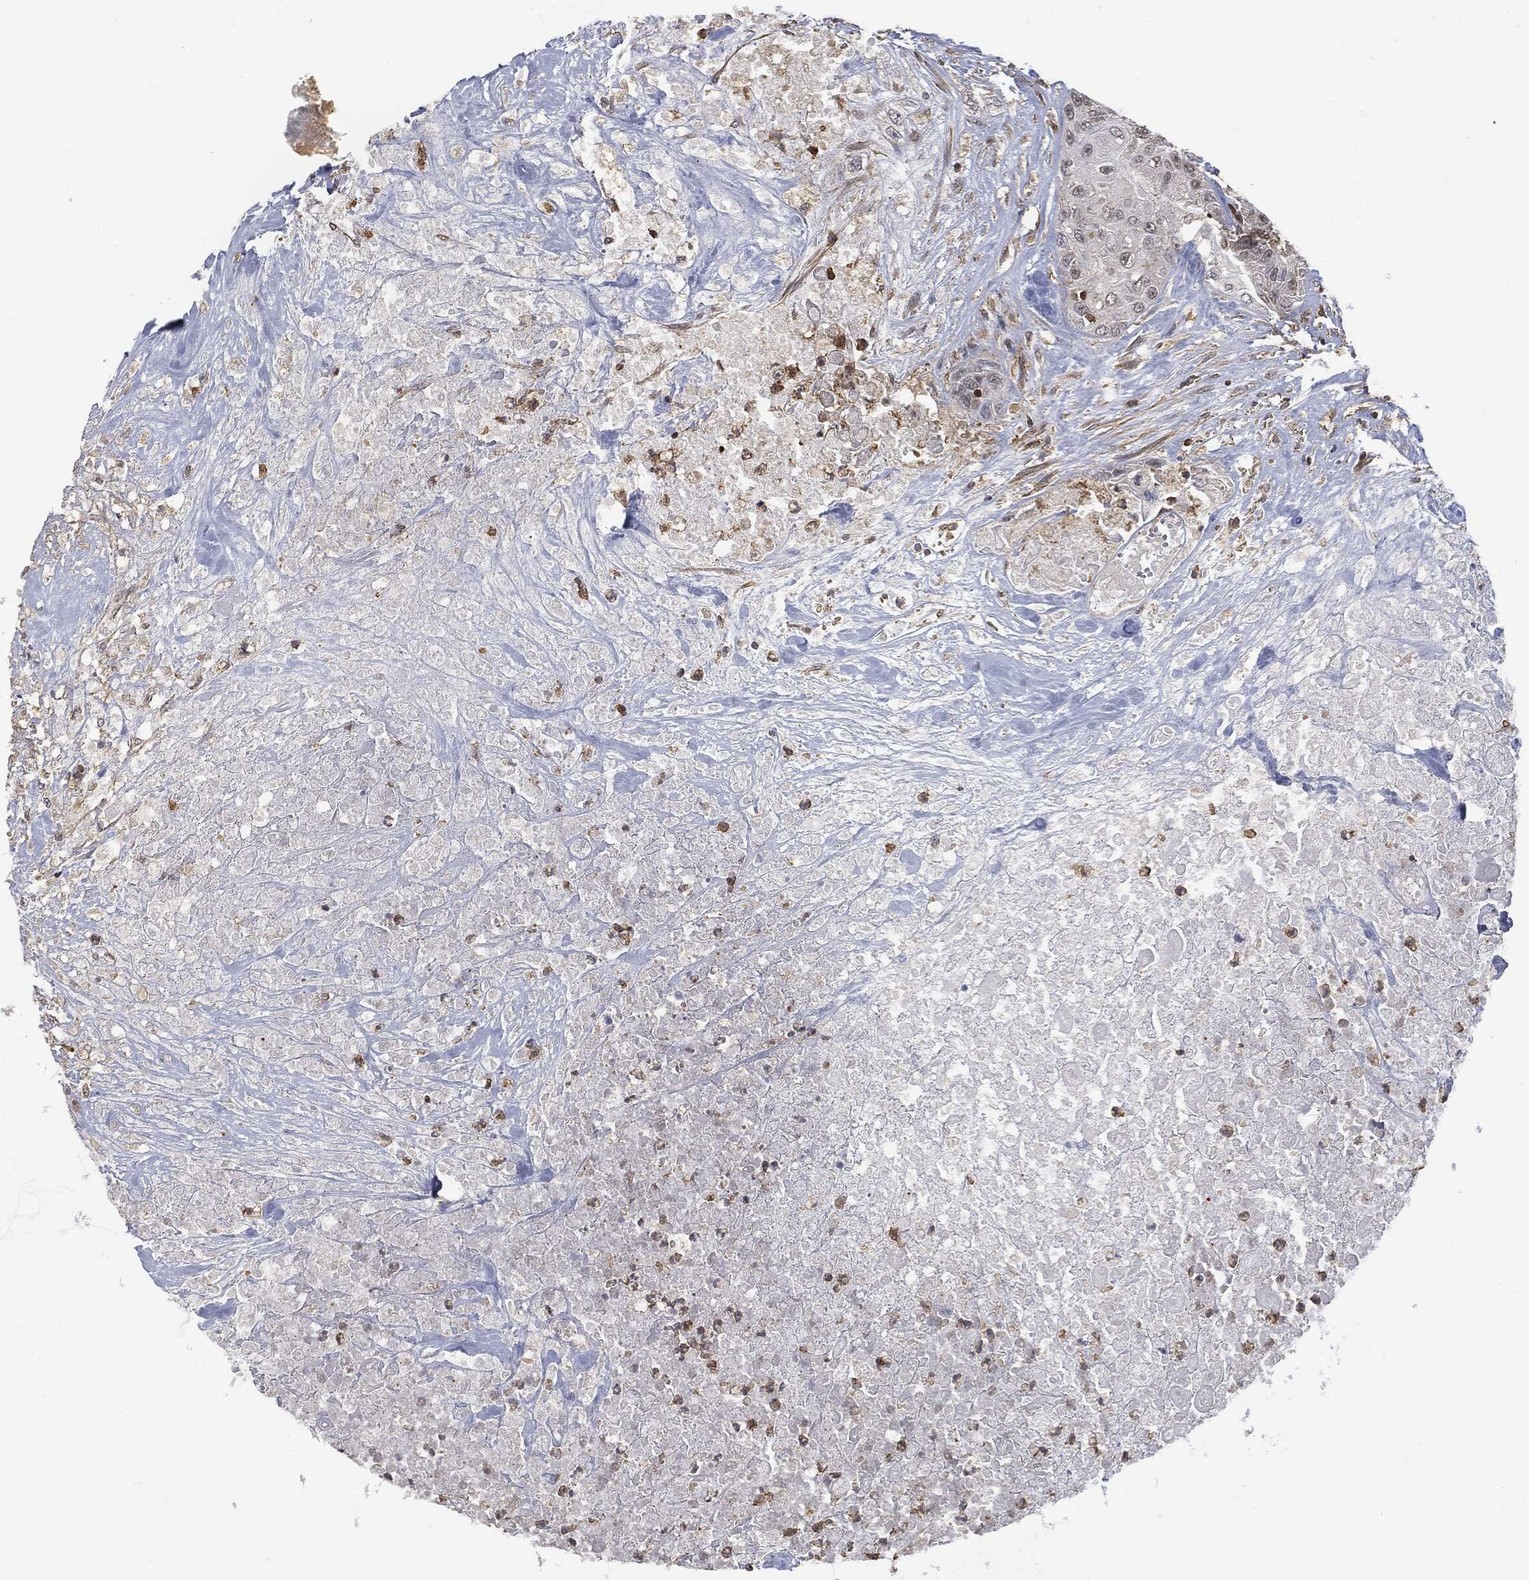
{"staining": {"intensity": "negative", "quantity": "none", "location": "none"}, "tissue": "urothelial cancer", "cell_type": "Tumor cells", "image_type": "cancer", "snomed": [{"axis": "morphology", "description": "Urothelial carcinoma, High grade"}, {"axis": "topography", "description": "Urinary bladder"}], "caption": "Tumor cells are negative for brown protein staining in urothelial carcinoma (high-grade).", "gene": "PSMB10", "patient": {"sex": "female", "age": 56}}